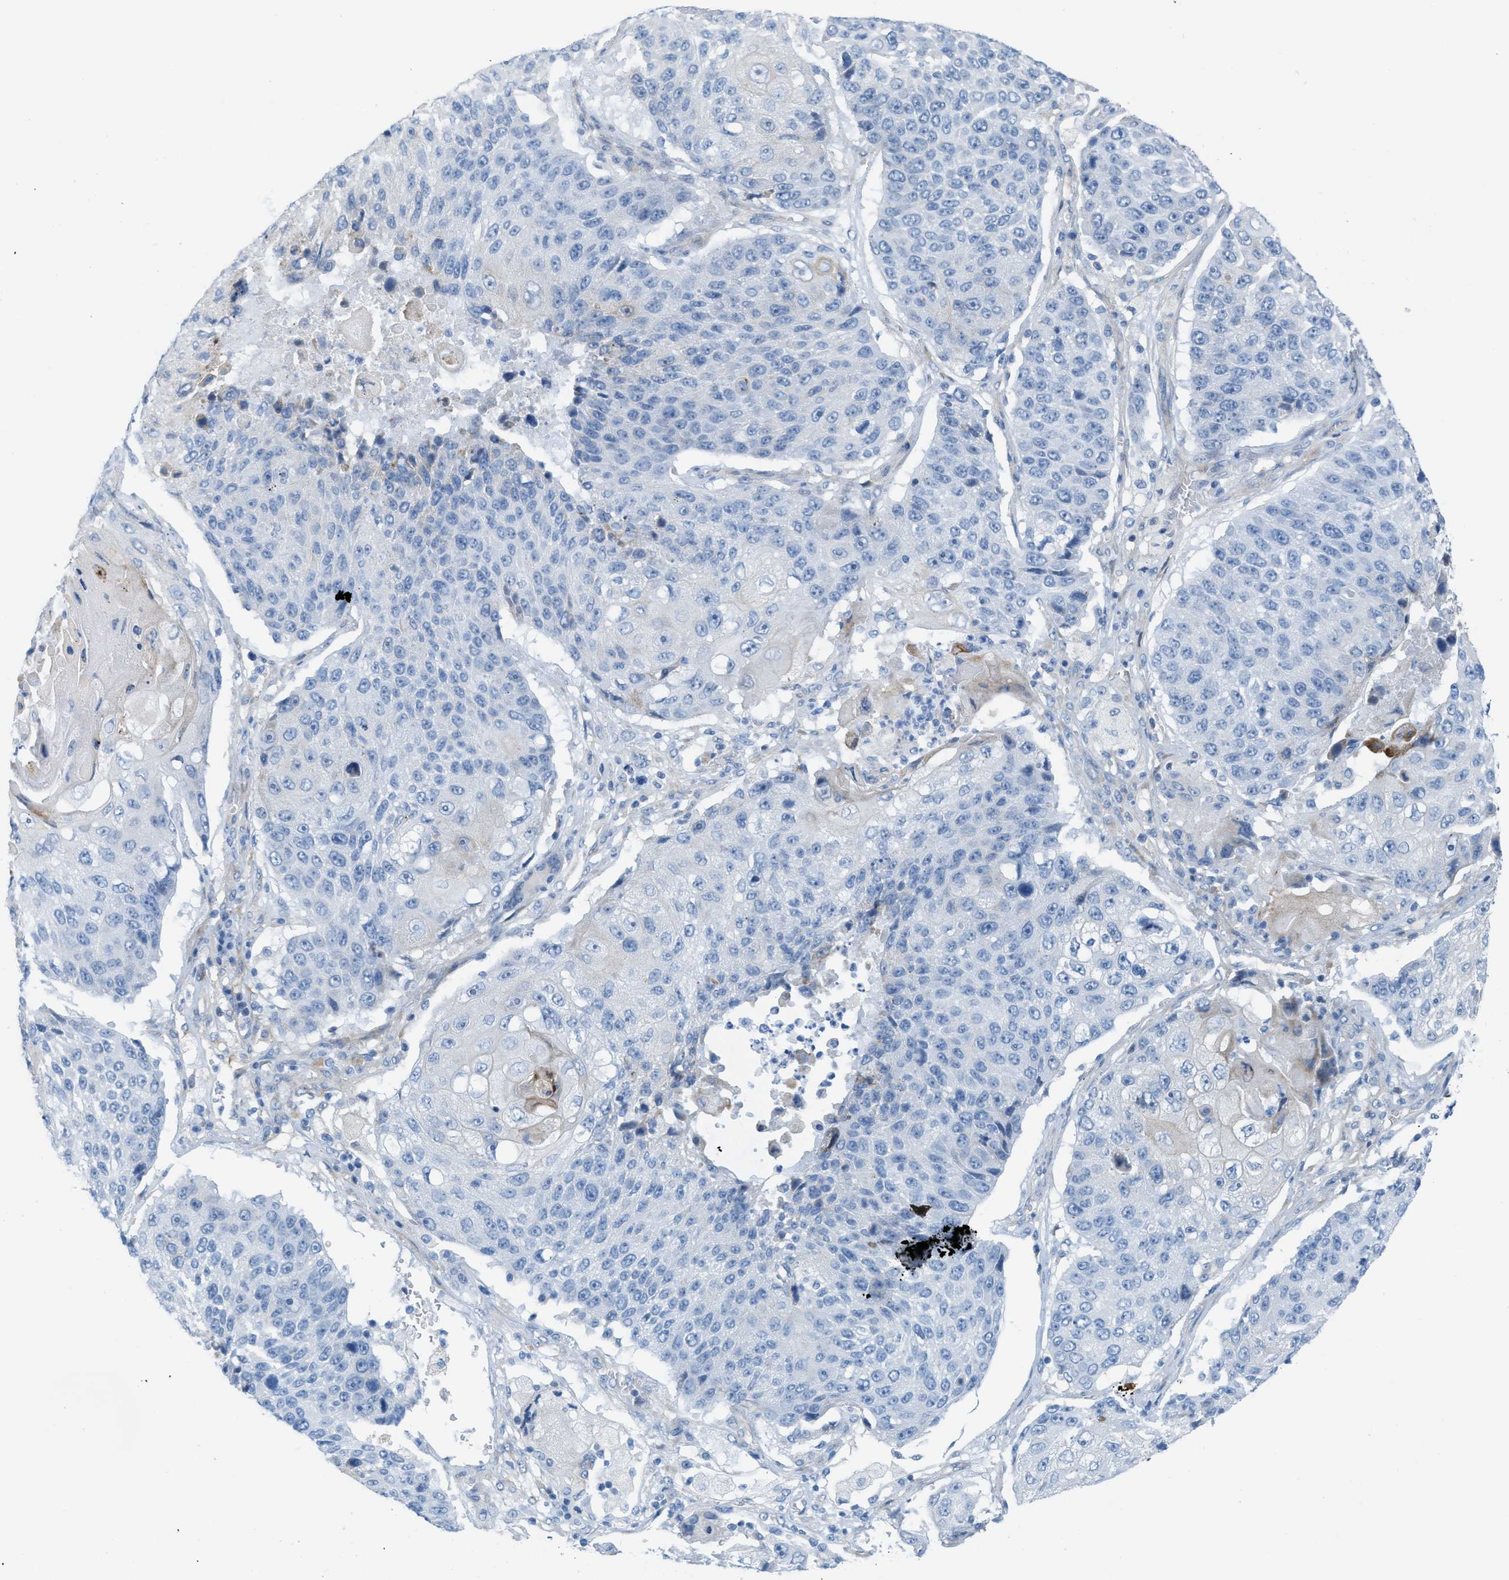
{"staining": {"intensity": "negative", "quantity": "none", "location": "none"}, "tissue": "lung cancer", "cell_type": "Tumor cells", "image_type": "cancer", "snomed": [{"axis": "morphology", "description": "Squamous cell carcinoma, NOS"}, {"axis": "topography", "description": "Lung"}], "caption": "High power microscopy micrograph of an immunohistochemistry photomicrograph of lung cancer, revealing no significant expression in tumor cells. (IHC, brightfield microscopy, high magnification).", "gene": "ASGR1", "patient": {"sex": "male", "age": 61}}